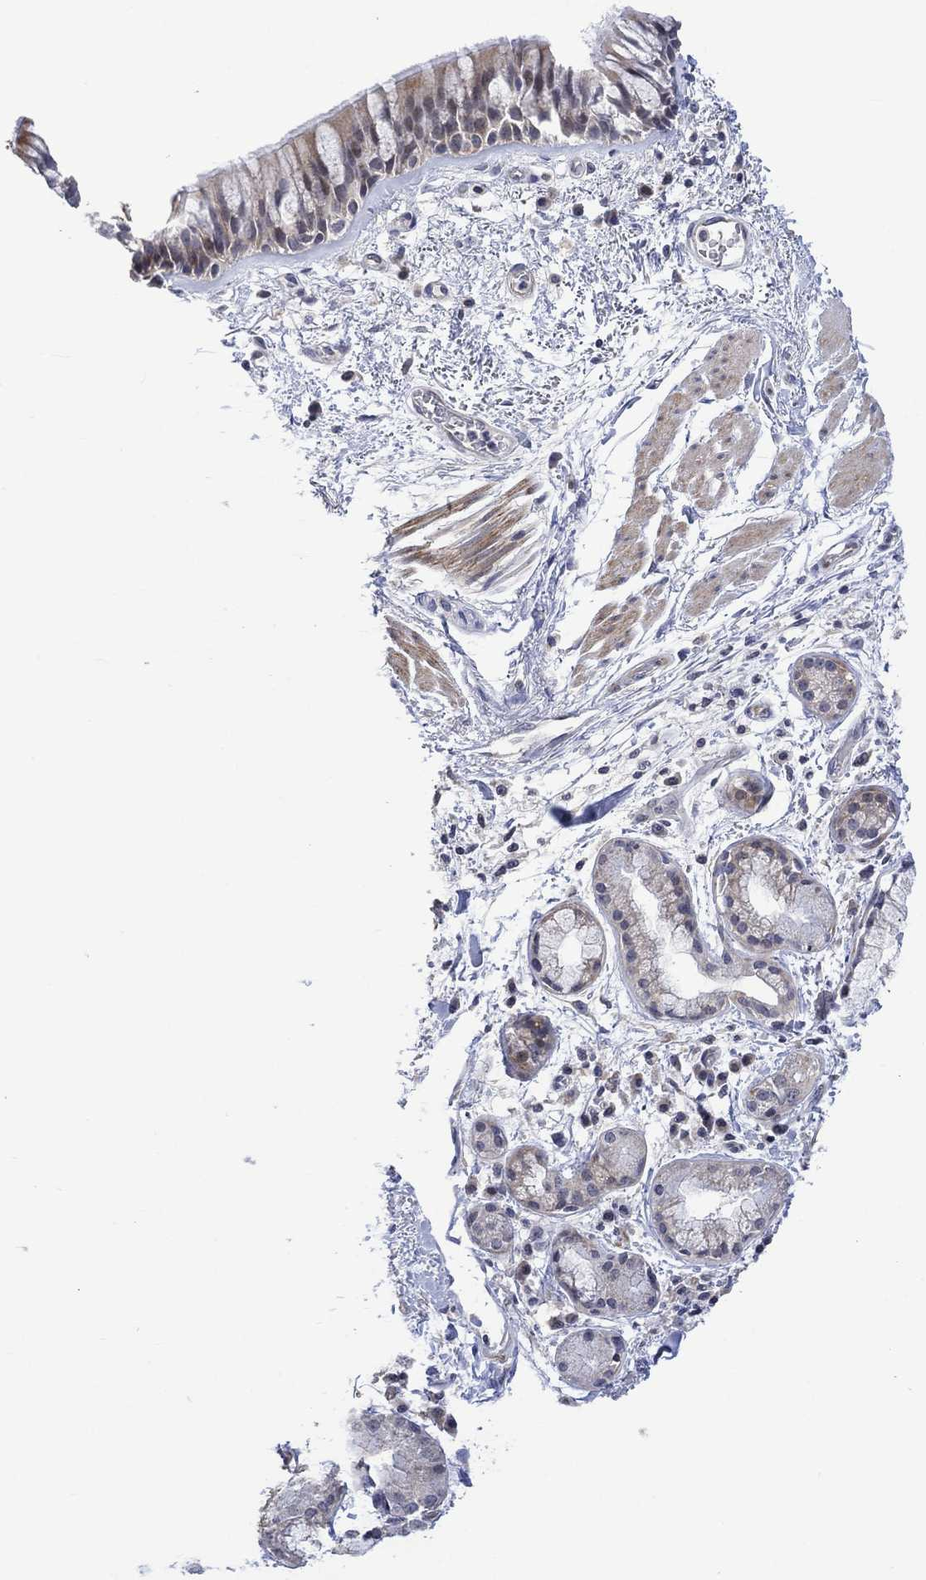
{"staining": {"intensity": "weak", "quantity": "25%-75%", "location": "cytoplasmic/membranous"}, "tissue": "bronchus", "cell_type": "Respiratory epithelial cells", "image_type": "normal", "snomed": [{"axis": "morphology", "description": "Normal tissue, NOS"}, {"axis": "topography", "description": "Bronchus"}, {"axis": "topography", "description": "Lung"}], "caption": "High-magnification brightfield microscopy of normal bronchus stained with DAB (brown) and counterstained with hematoxylin (blue). respiratory epithelial cells exhibit weak cytoplasmic/membranous staining is appreciated in about25%-75% of cells. Nuclei are stained in blue.", "gene": "SLC48A1", "patient": {"sex": "female", "age": 57}}